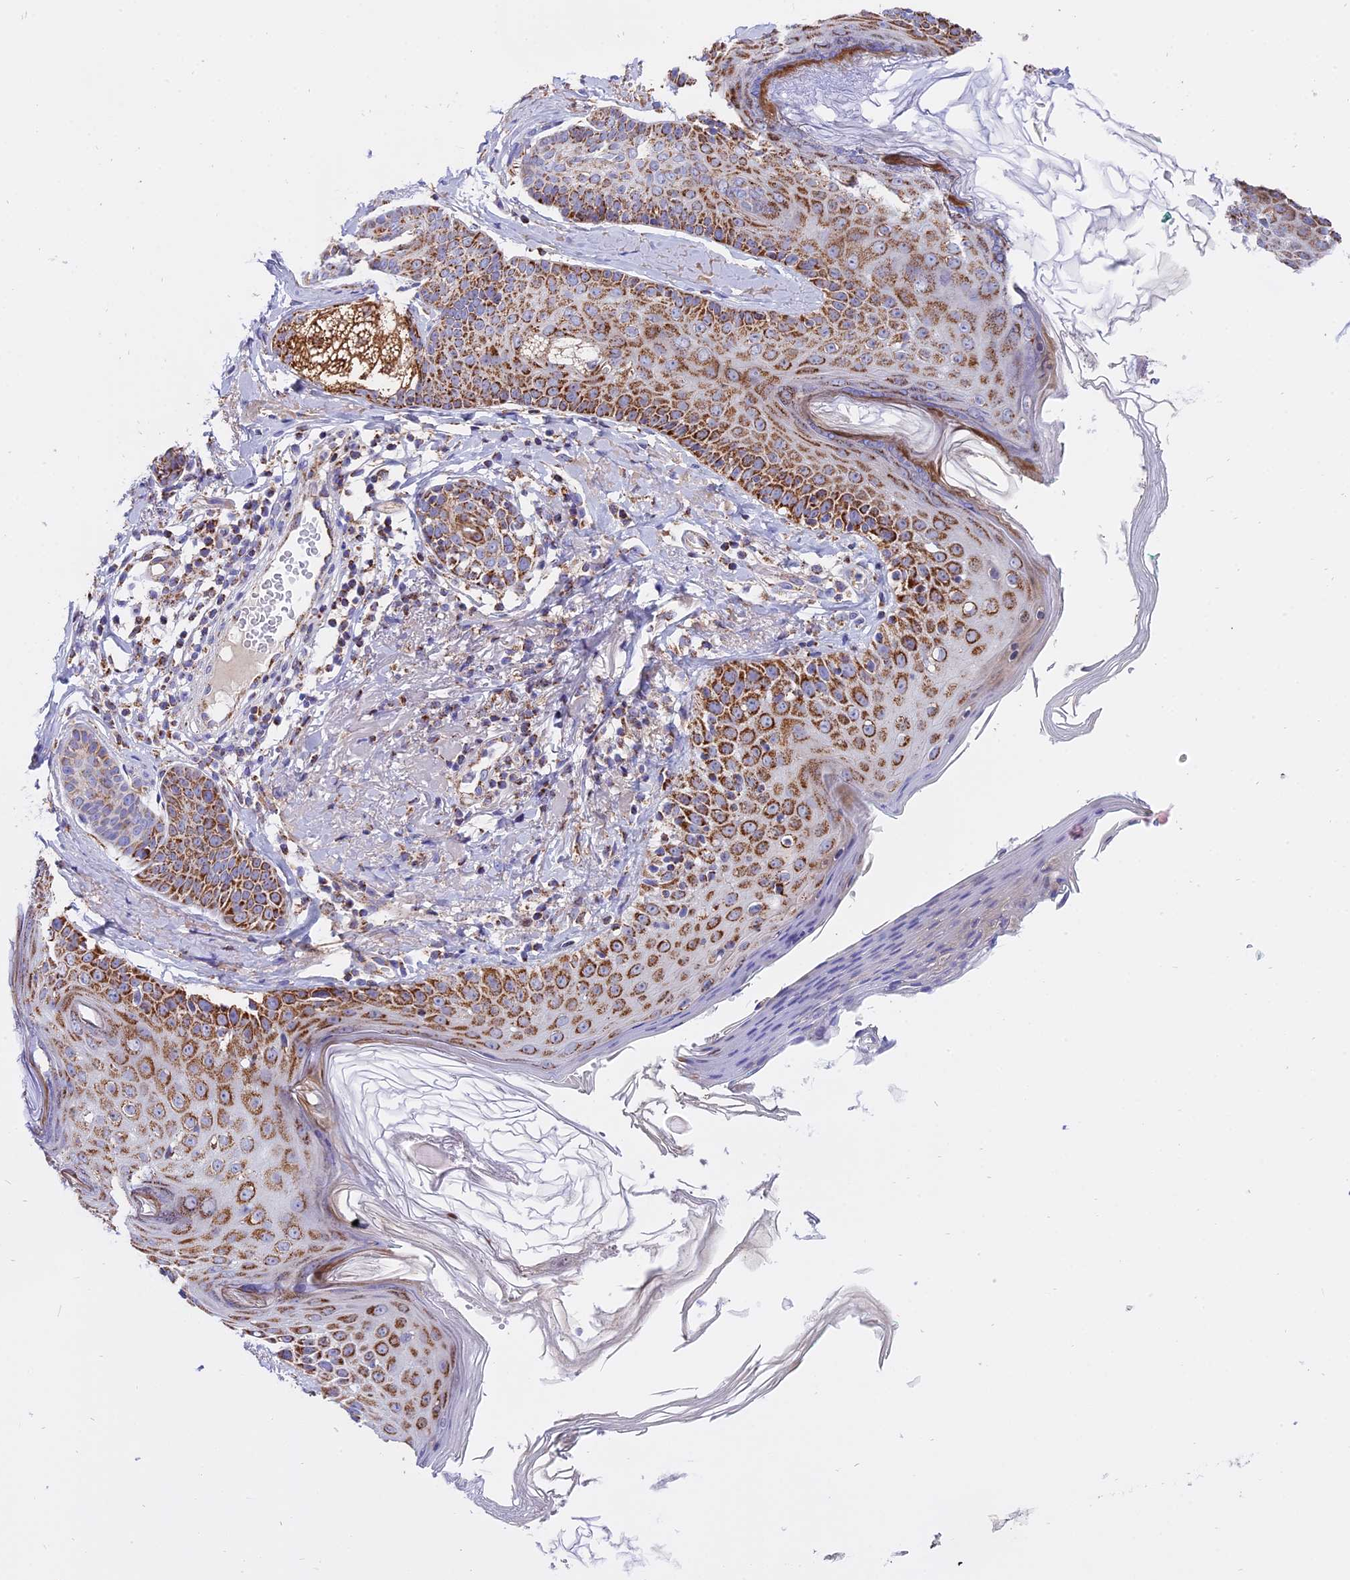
{"staining": {"intensity": "strong", "quantity": "25%-75%", "location": "cytoplasmic/membranous"}, "tissue": "skin cancer", "cell_type": "Tumor cells", "image_type": "cancer", "snomed": [{"axis": "morphology", "description": "Basal cell carcinoma"}, {"axis": "topography", "description": "Skin"}], "caption": "Skin basal cell carcinoma tissue demonstrates strong cytoplasmic/membranous staining in approximately 25%-75% of tumor cells, visualized by immunohistochemistry.", "gene": "MRPS34", "patient": {"sex": "male", "age": 62}}